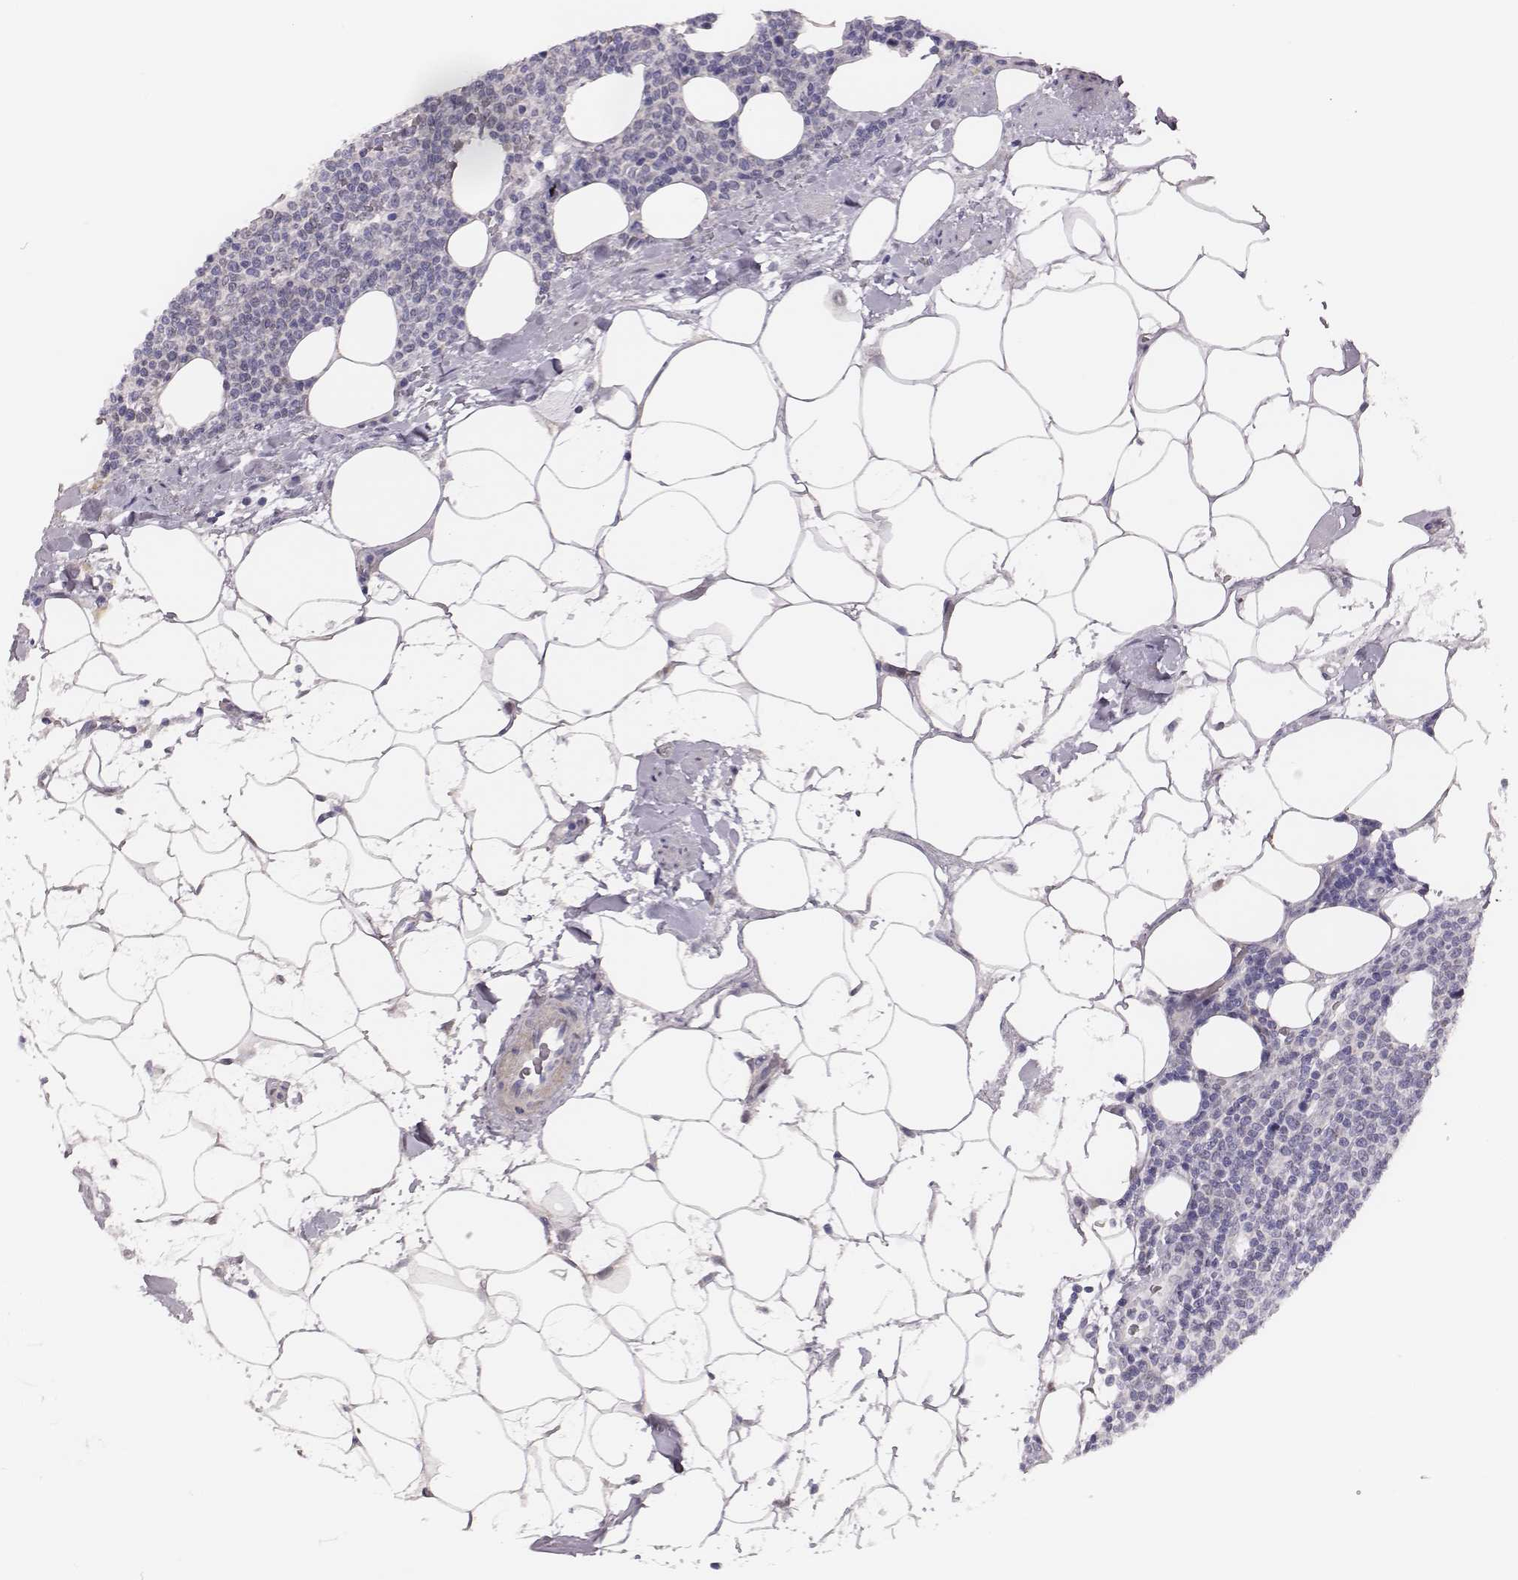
{"staining": {"intensity": "negative", "quantity": "none", "location": "none"}, "tissue": "lymphoma", "cell_type": "Tumor cells", "image_type": "cancer", "snomed": [{"axis": "morphology", "description": "Malignant lymphoma, non-Hodgkin's type, High grade"}, {"axis": "topography", "description": "Lymph node"}], "caption": "High-grade malignant lymphoma, non-Hodgkin's type stained for a protein using immunohistochemistry reveals no positivity tumor cells.", "gene": "SCML2", "patient": {"sex": "male", "age": 61}}